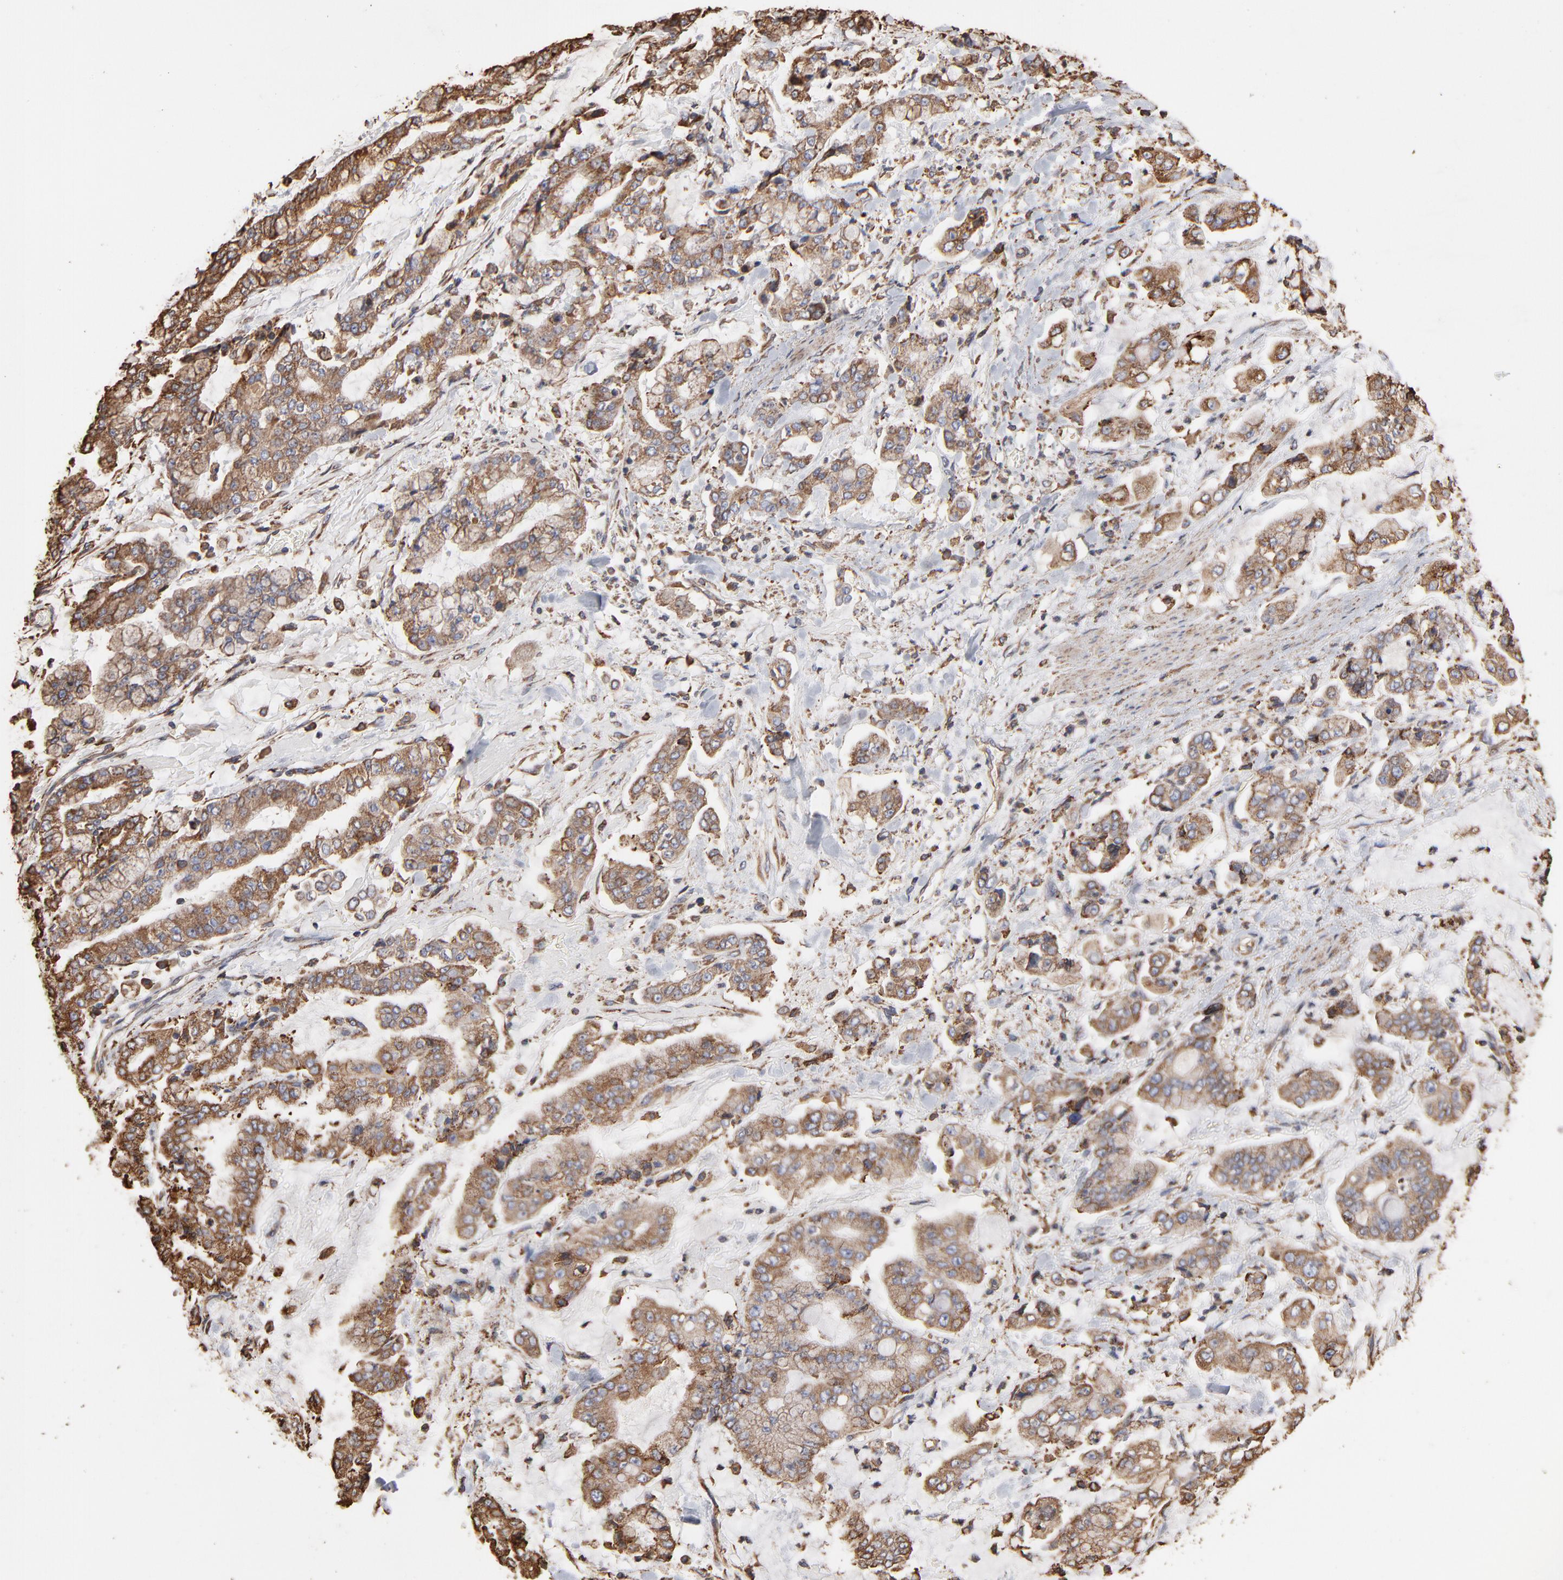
{"staining": {"intensity": "moderate", "quantity": ">75%", "location": "cytoplasmic/membranous"}, "tissue": "stomach cancer", "cell_type": "Tumor cells", "image_type": "cancer", "snomed": [{"axis": "morphology", "description": "Normal tissue, NOS"}, {"axis": "morphology", "description": "Adenocarcinoma, NOS"}, {"axis": "topography", "description": "Stomach, upper"}, {"axis": "topography", "description": "Stomach"}], "caption": "An immunohistochemistry image of tumor tissue is shown. Protein staining in brown highlights moderate cytoplasmic/membranous positivity in stomach cancer (adenocarcinoma) within tumor cells. (Brightfield microscopy of DAB IHC at high magnification).", "gene": "PDIA3", "patient": {"sex": "male", "age": 76}}